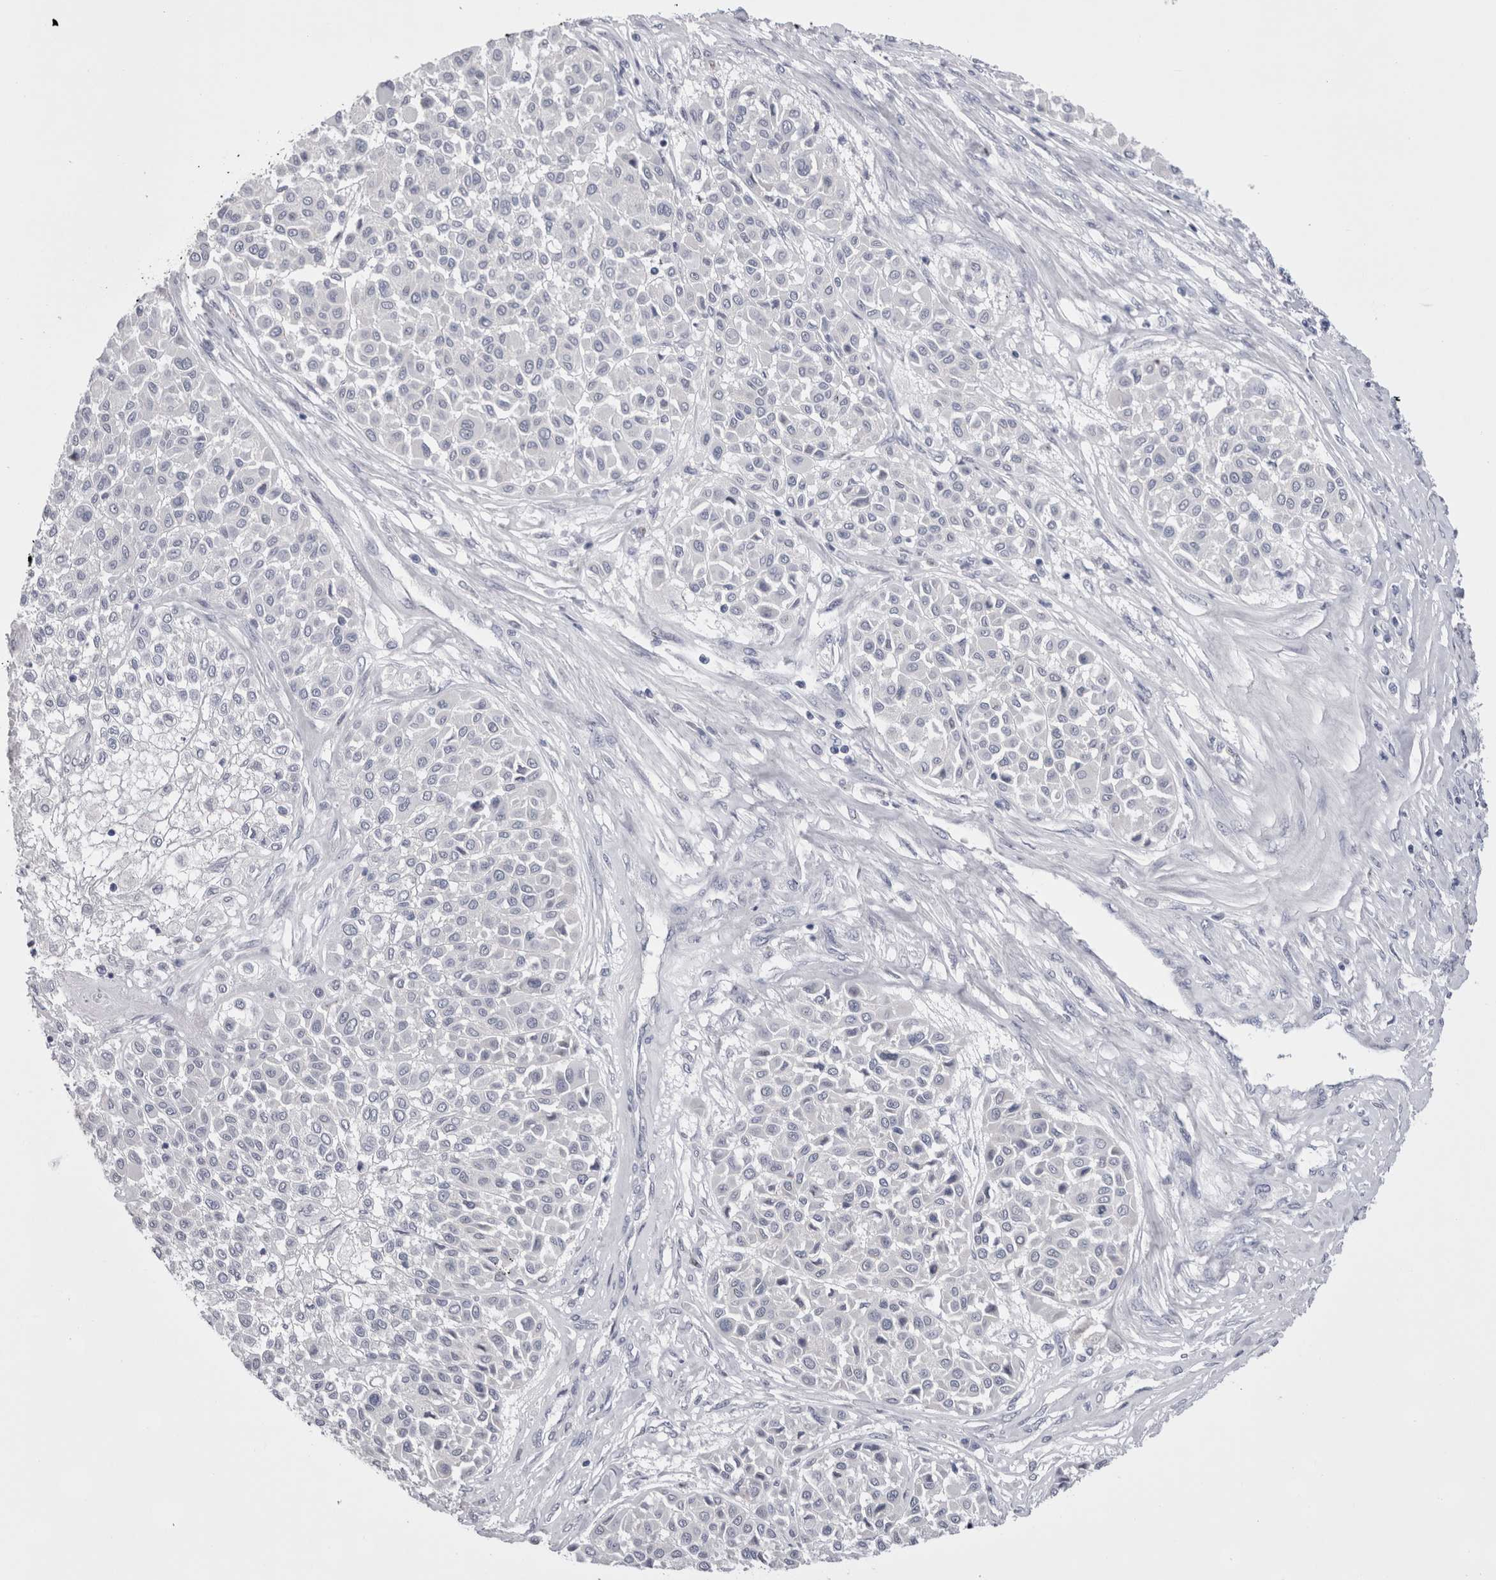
{"staining": {"intensity": "negative", "quantity": "none", "location": "none"}, "tissue": "melanoma", "cell_type": "Tumor cells", "image_type": "cancer", "snomed": [{"axis": "morphology", "description": "Malignant melanoma, Metastatic site"}, {"axis": "topography", "description": "Soft tissue"}], "caption": "Tumor cells are negative for brown protein staining in melanoma.", "gene": "PWP2", "patient": {"sex": "male", "age": 41}}